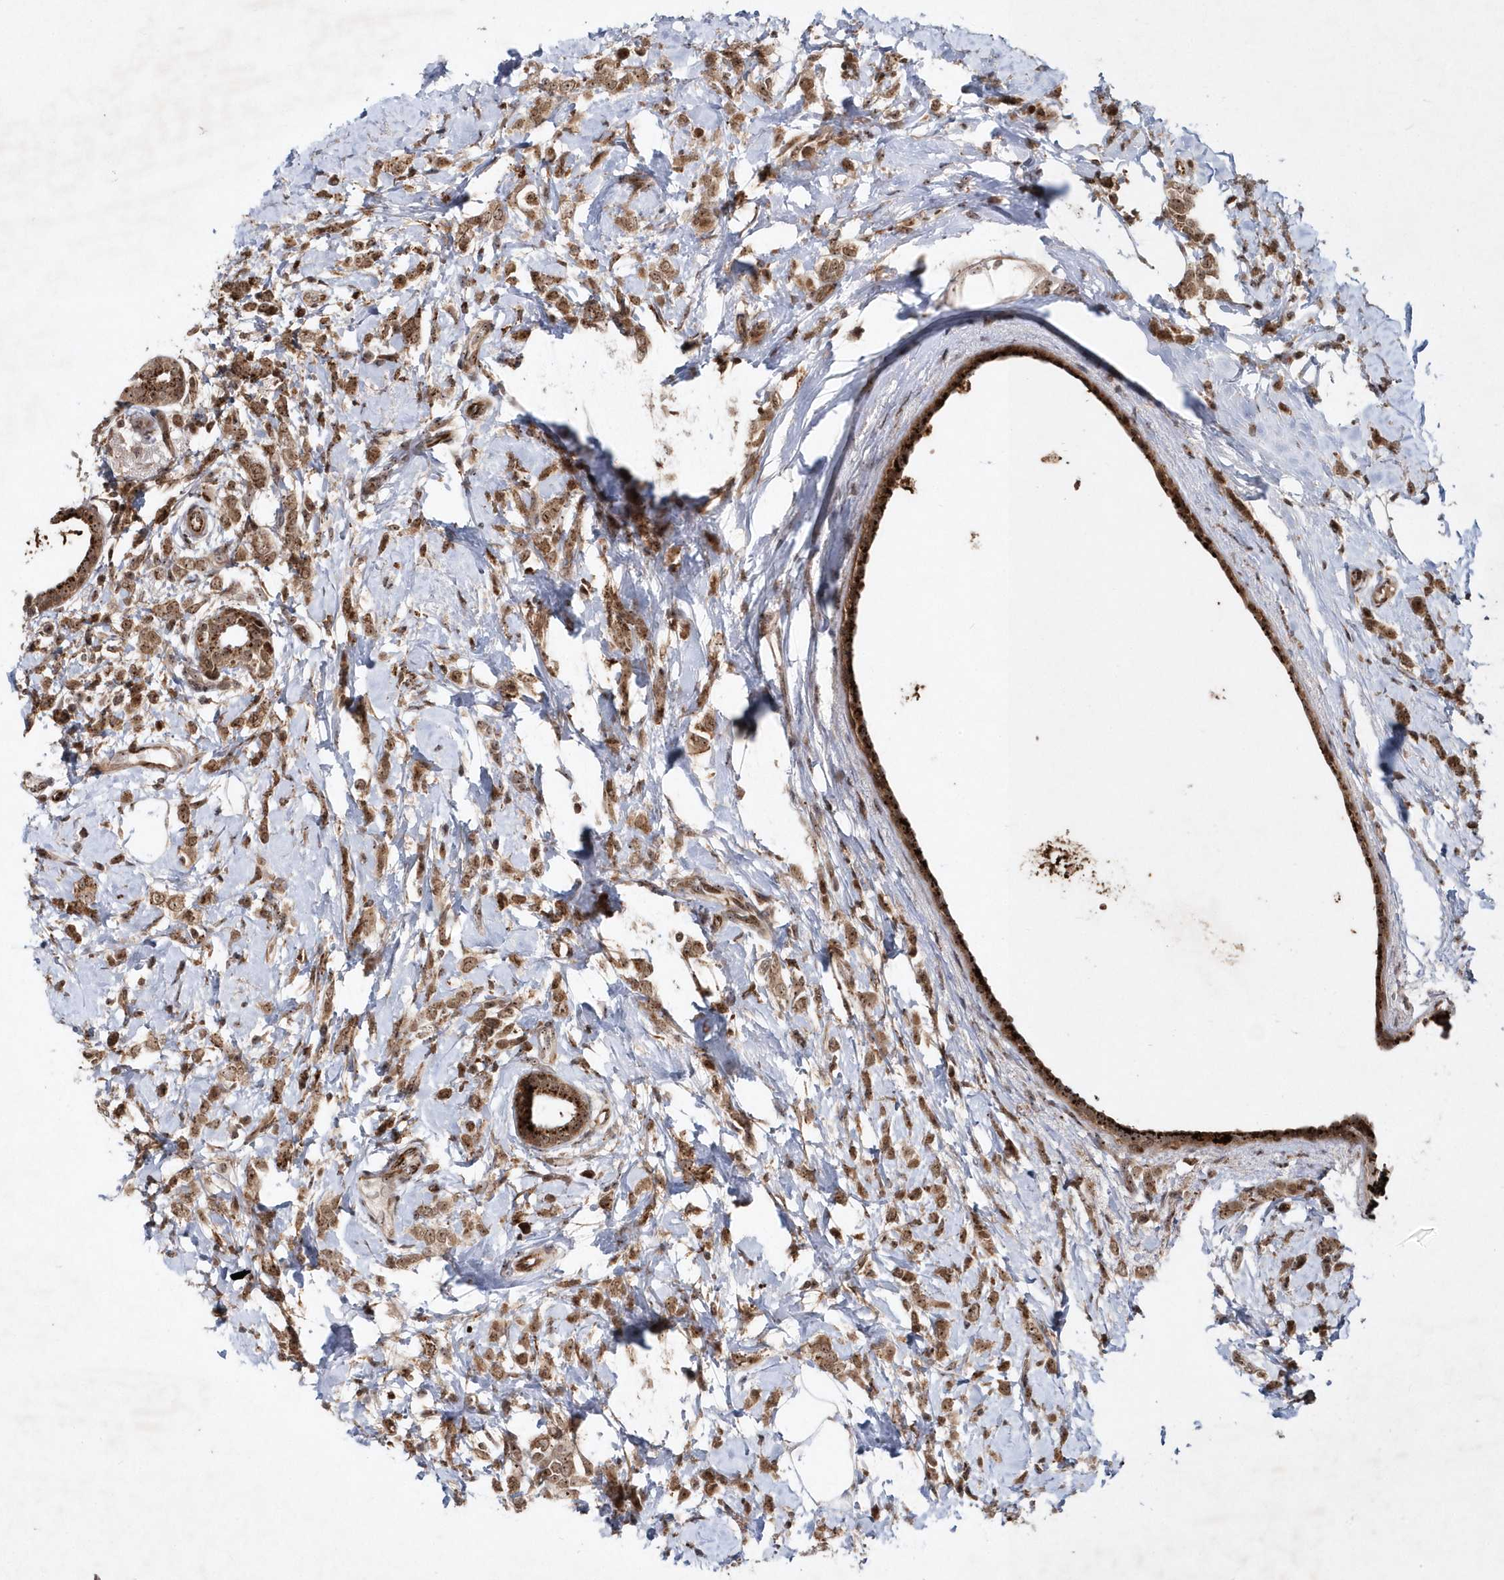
{"staining": {"intensity": "moderate", "quantity": ">75%", "location": "cytoplasmic/membranous,nuclear"}, "tissue": "breast cancer", "cell_type": "Tumor cells", "image_type": "cancer", "snomed": [{"axis": "morphology", "description": "Lobular carcinoma"}, {"axis": "topography", "description": "Breast"}], "caption": "Breast cancer (lobular carcinoma) stained with a protein marker shows moderate staining in tumor cells.", "gene": "SOWAHB", "patient": {"sex": "female", "age": 47}}